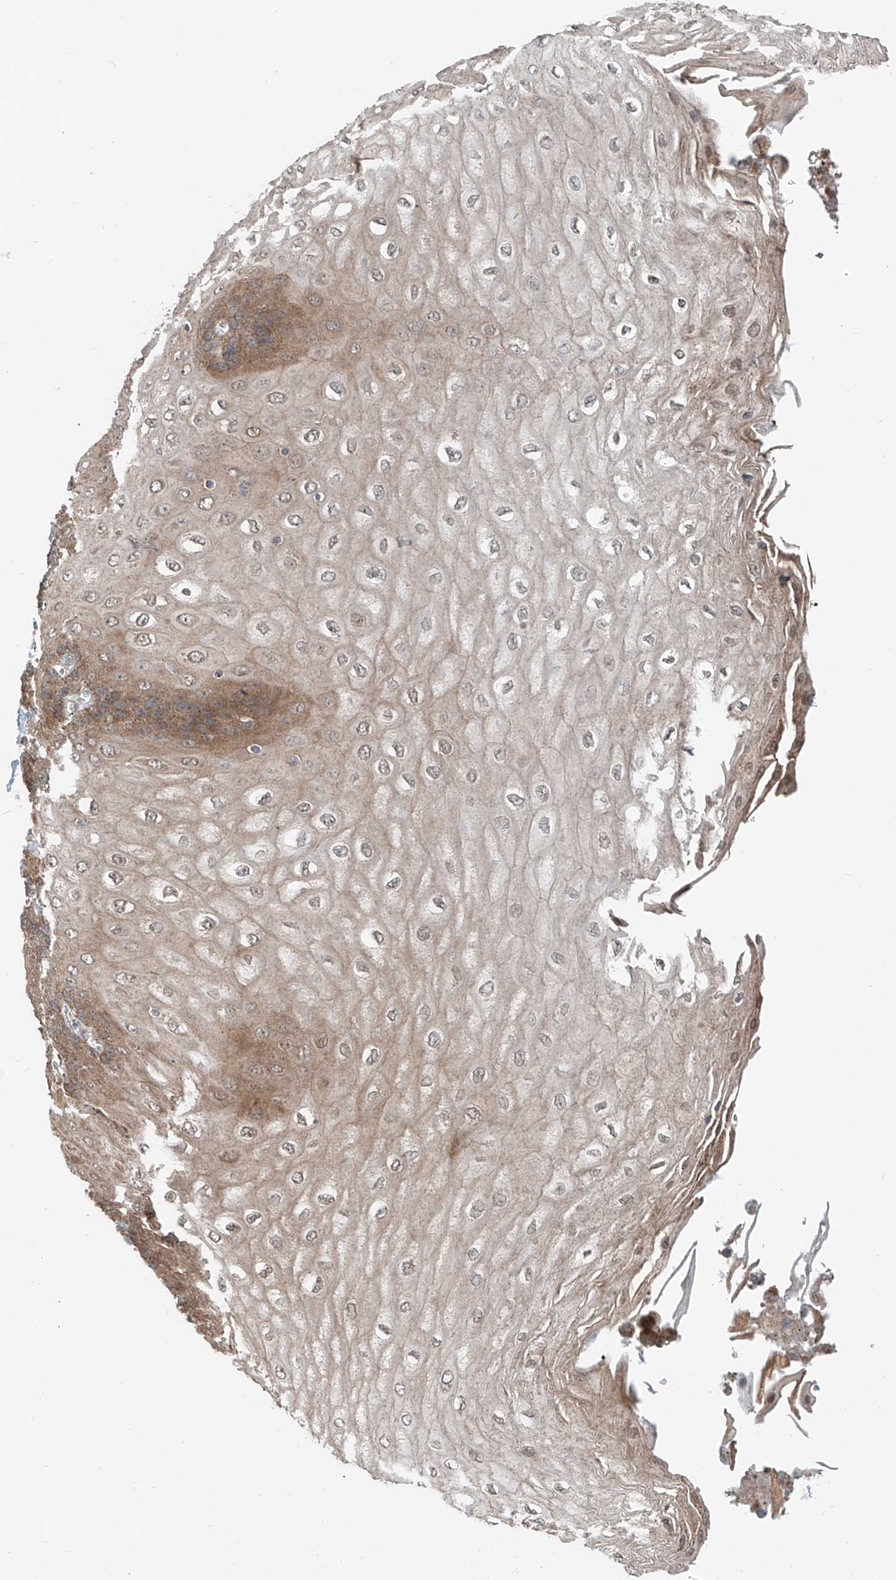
{"staining": {"intensity": "moderate", "quantity": ">75%", "location": "cytoplasmic/membranous"}, "tissue": "esophagus", "cell_type": "Squamous epithelial cells", "image_type": "normal", "snomed": [{"axis": "morphology", "description": "Normal tissue, NOS"}, {"axis": "topography", "description": "Esophagus"}], "caption": "High-power microscopy captured an IHC photomicrograph of benign esophagus, revealing moderate cytoplasmic/membranous staining in about >75% of squamous epithelial cells. (brown staining indicates protein expression, while blue staining denotes nuclei).", "gene": "CEP162", "patient": {"sex": "male", "age": 60}}